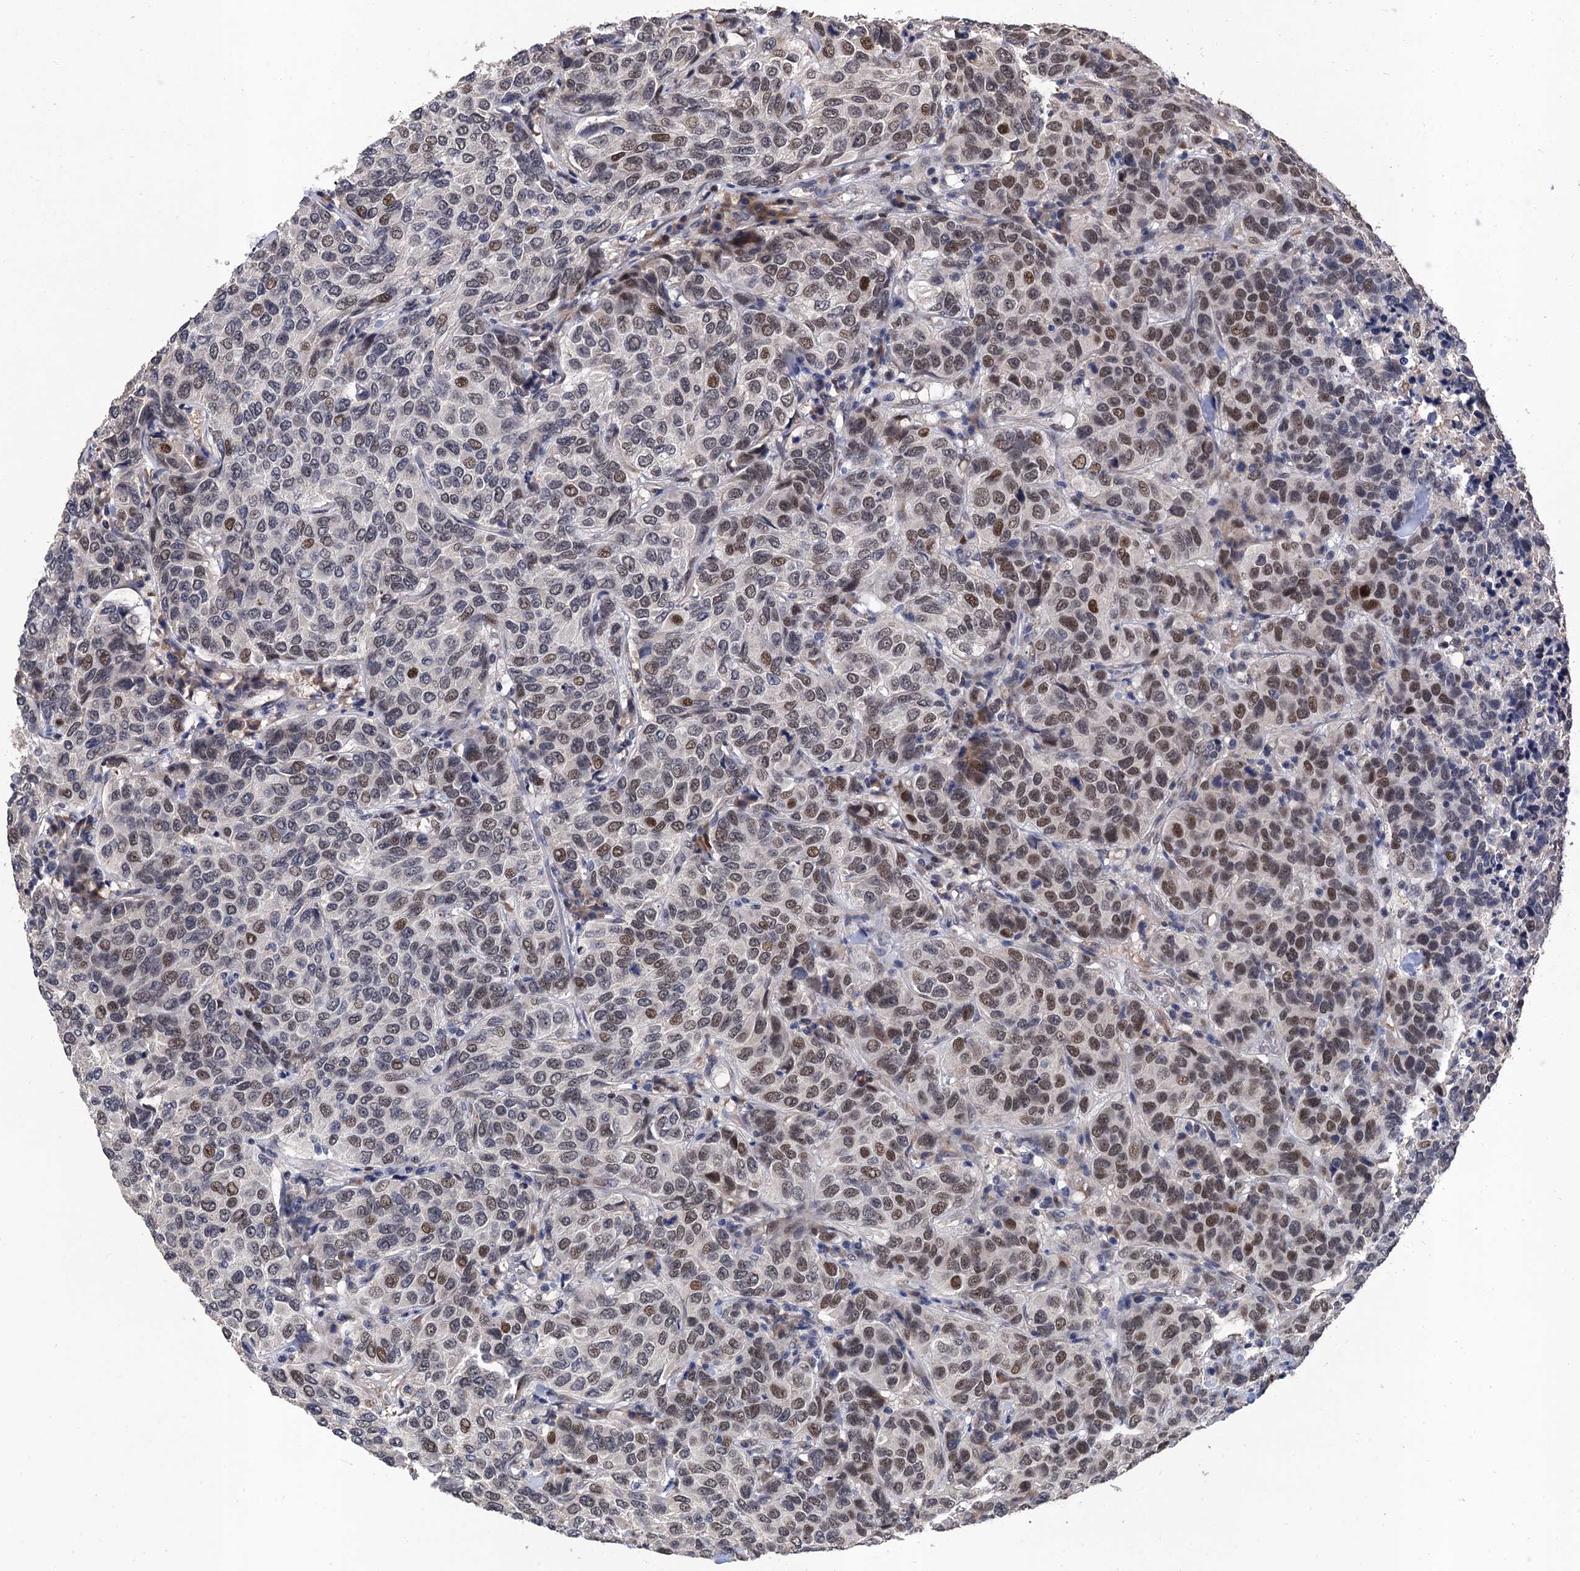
{"staining": {"intensity": "moderate", "quantity": "25%-75%", "location": "nuclear"}, "tissue": "breast cancer", "cell_type": "Tumor cells", "image_type": "cancer", "snomed": [{"axis": "morphology", "description": "Duct carcinoma"}, {"axis": "topography", "description": "Breast"}], "caption": "Moderate nuclear staining is seen in about 25%-75% of tumor cells in breast intraductal carcinoma. (Brightfield microscopy of DAB IHC at high magnification).", "gene": "TSEN34", "patient": {"sex": "female", "age": 55}}